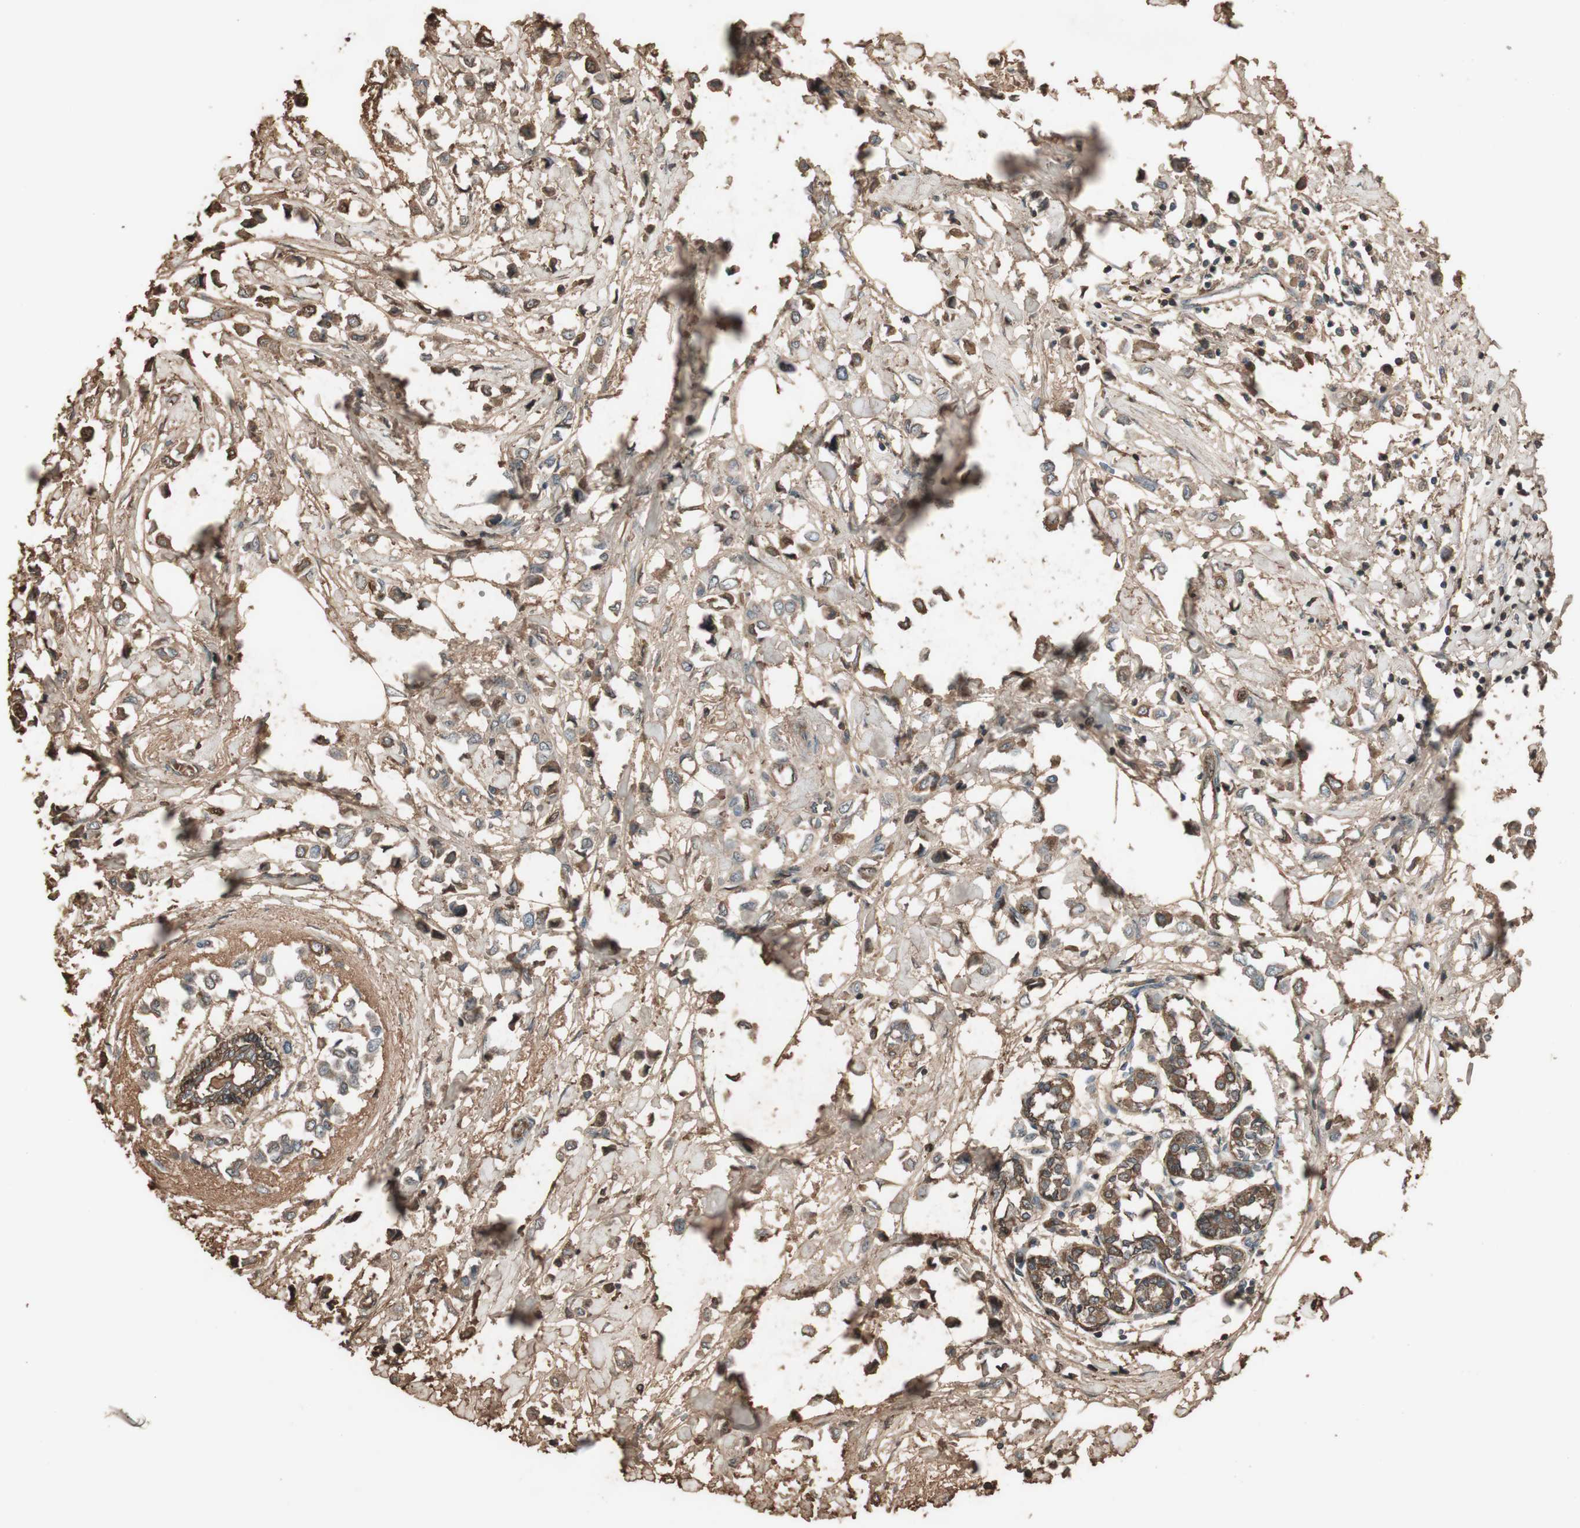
{"staining": {"intensity": "weak", "quantity": ">75%", "location": "cytoplasmic/membranous"}, "tissue": "breast cancer", "cell_type": "Tumor cells", "image_type": "cancer", "snomed": [{"axis": "morphology", "description": "Lobular carcinoma"}, {"axis": "topography", "description": "Breast"}], "caption": "Immunohistochemical staining of human breast cancer exhibits low levels of weak cytoplasmic/membranous protein expression in about >75% of tumor cells. (DAB IHC, brown staining for protein, blue staining for nuclei).", "gene": "MMP14", "patient": {"sex": "female", "age": 51}}